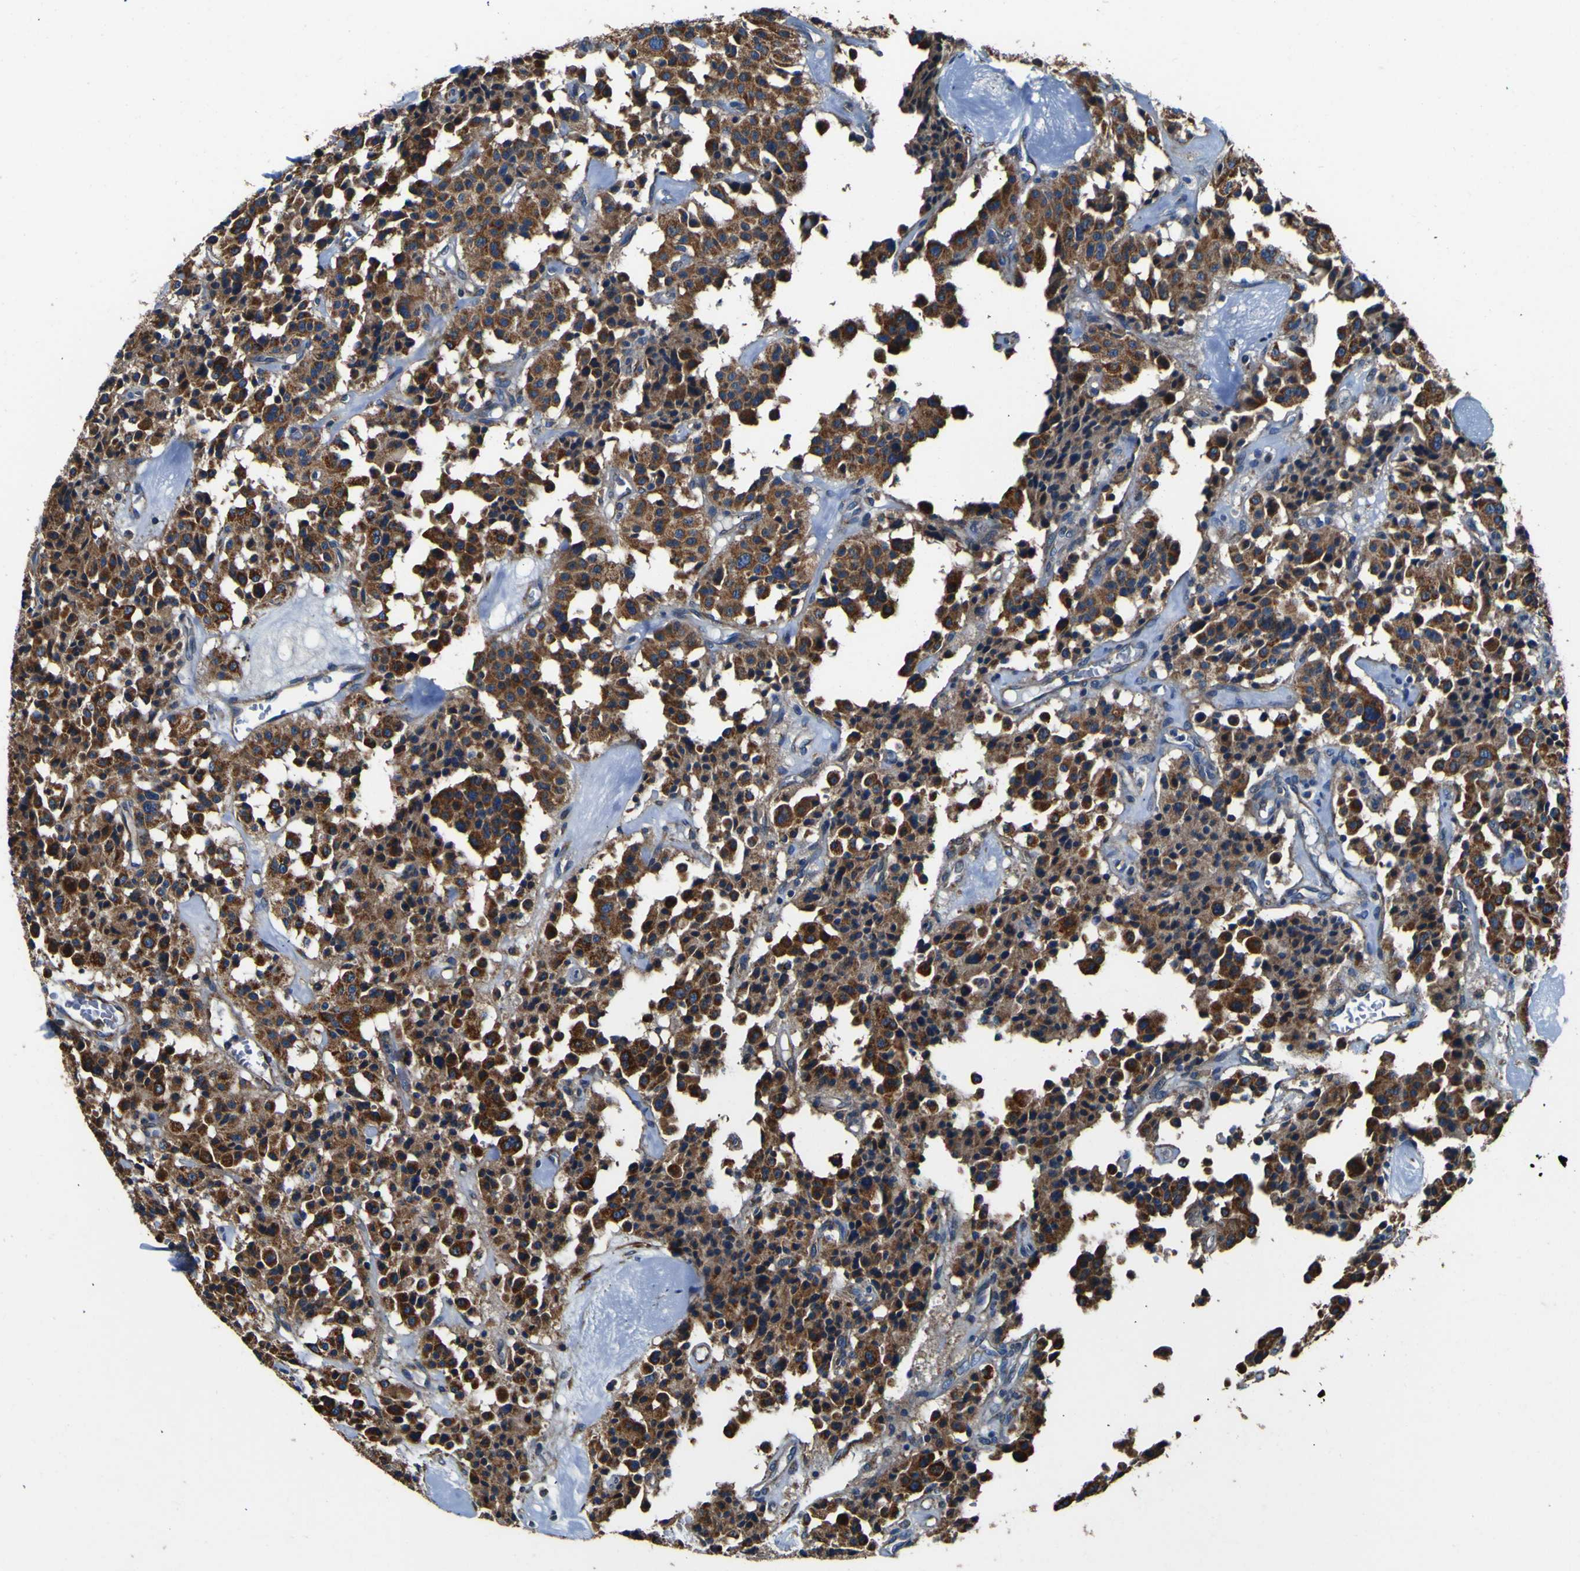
{"staining": {"intensity": "strong", "quantity": ">75%", "location": "cytoplasmic/membranous"}, "tissue": "carcinoid", "cell_type": "Tumor cells", "image_type": "cancer", "snomed": [{"axis": "morphology", "description": "Carcinoid, malignant, NOS"}, {"axis": "topography", "description": "Lung"}], "caption": "High-magnification brightfield microscopy of carcinoid (malignant) stained with DAB (3,3'-diaminobenzidine) (brown) and counterstained with hematoxylin (blue). tumor cells exhibit strong cytoplasmic/membranous staining is present in approximately>75% of cells.", "gene": "INPP5A", "patient": {"sex": "male", "age": 30}}